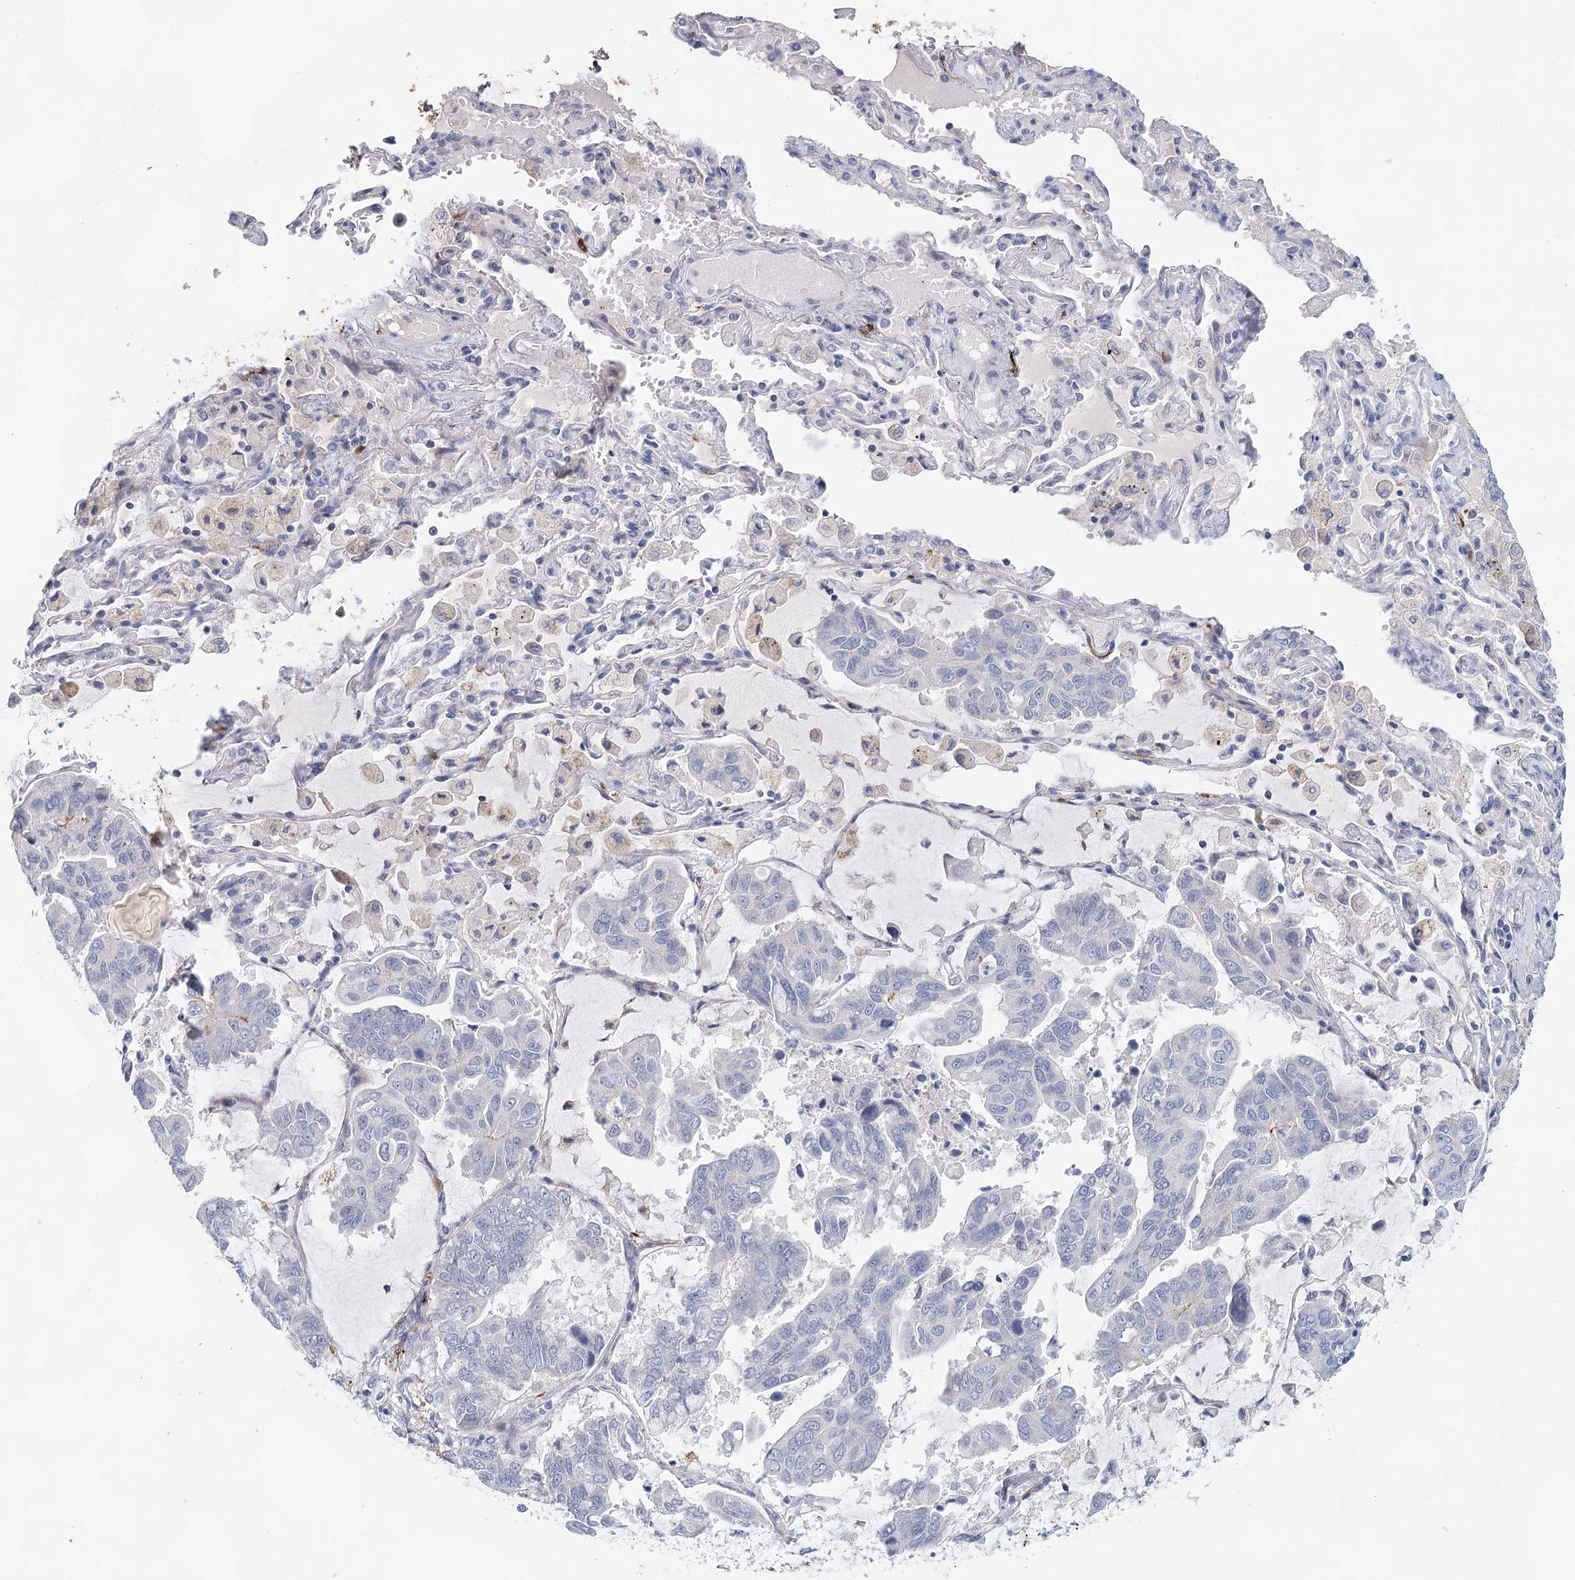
{"staining": {"intensity": "negative", "quantity": "none", "location": "none"}, "tissue": "lung cancer", "cell_type": "Tumor cells", "image_type": "cancer", "snomed": [{"axis": "morphology", "description": "Adenocarcinoma, NOS"}, {"axis": "topography", "description": "Lung"}], "caption": "DAB immunohistochemical staining of lung cancer (adenocarcinoma) exhibits no significant positivity in tumor cells.", "gene": "SLC19A3", "patient": {"sex": "male", "age": 64}}